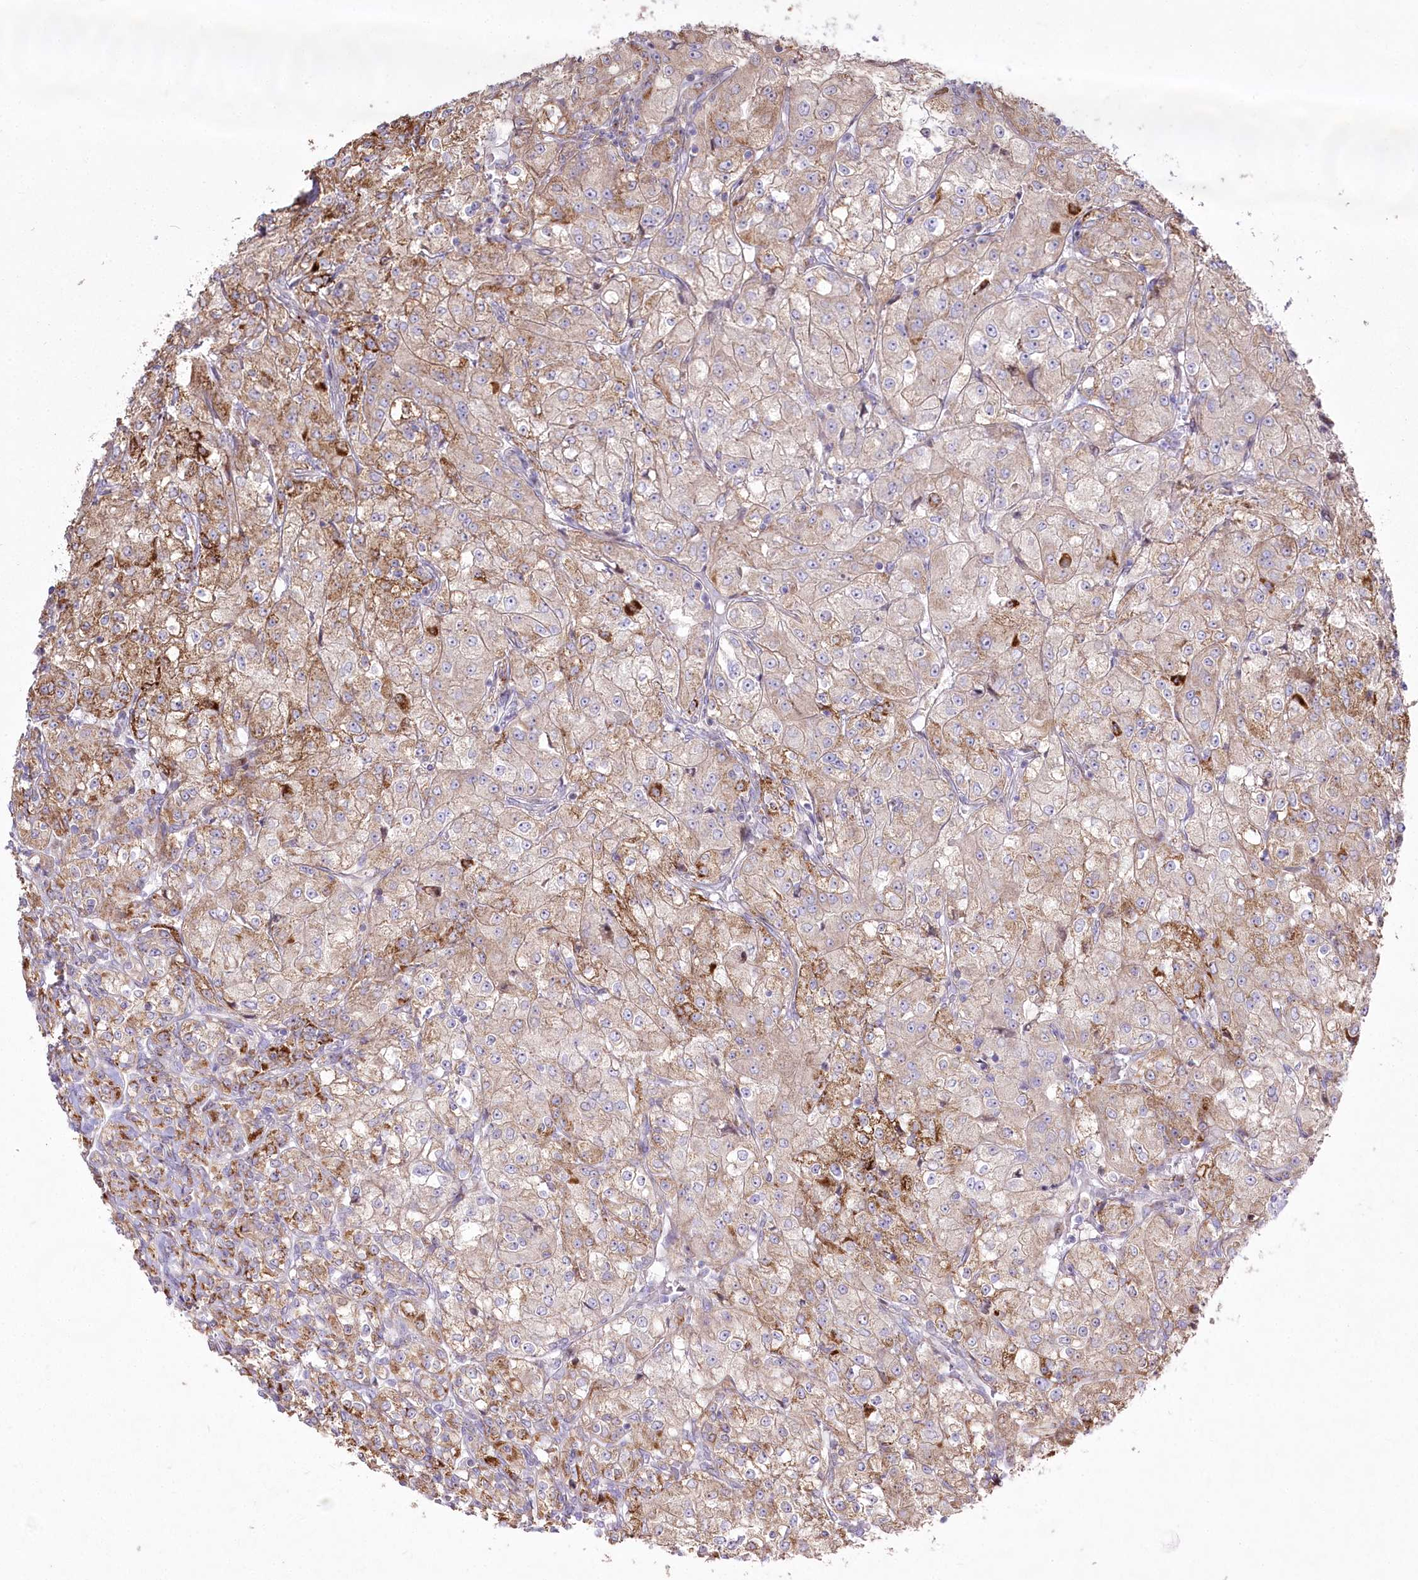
{"staining": {"intensity": "moderate", "quantity": "25%-75%", "location": "cytoplasmic/membranous"}, "tissue": "renal cancer", "cell_type": "Tumor cells", "image_type": "cancer", "snomed": [{"axis": "morphology", "description": "Adenocarcinoma, NOS"}, {"axis": "topography", "description": "Kidney"}], "caption": "Protein staining of adenocarcinoma (renal) tissue displays moderate cytoplasmic/membranous expression in about 25%-75% of tumor cells.", "gene": "CEP164", "patient": {"sex": "male", "age": 77}}